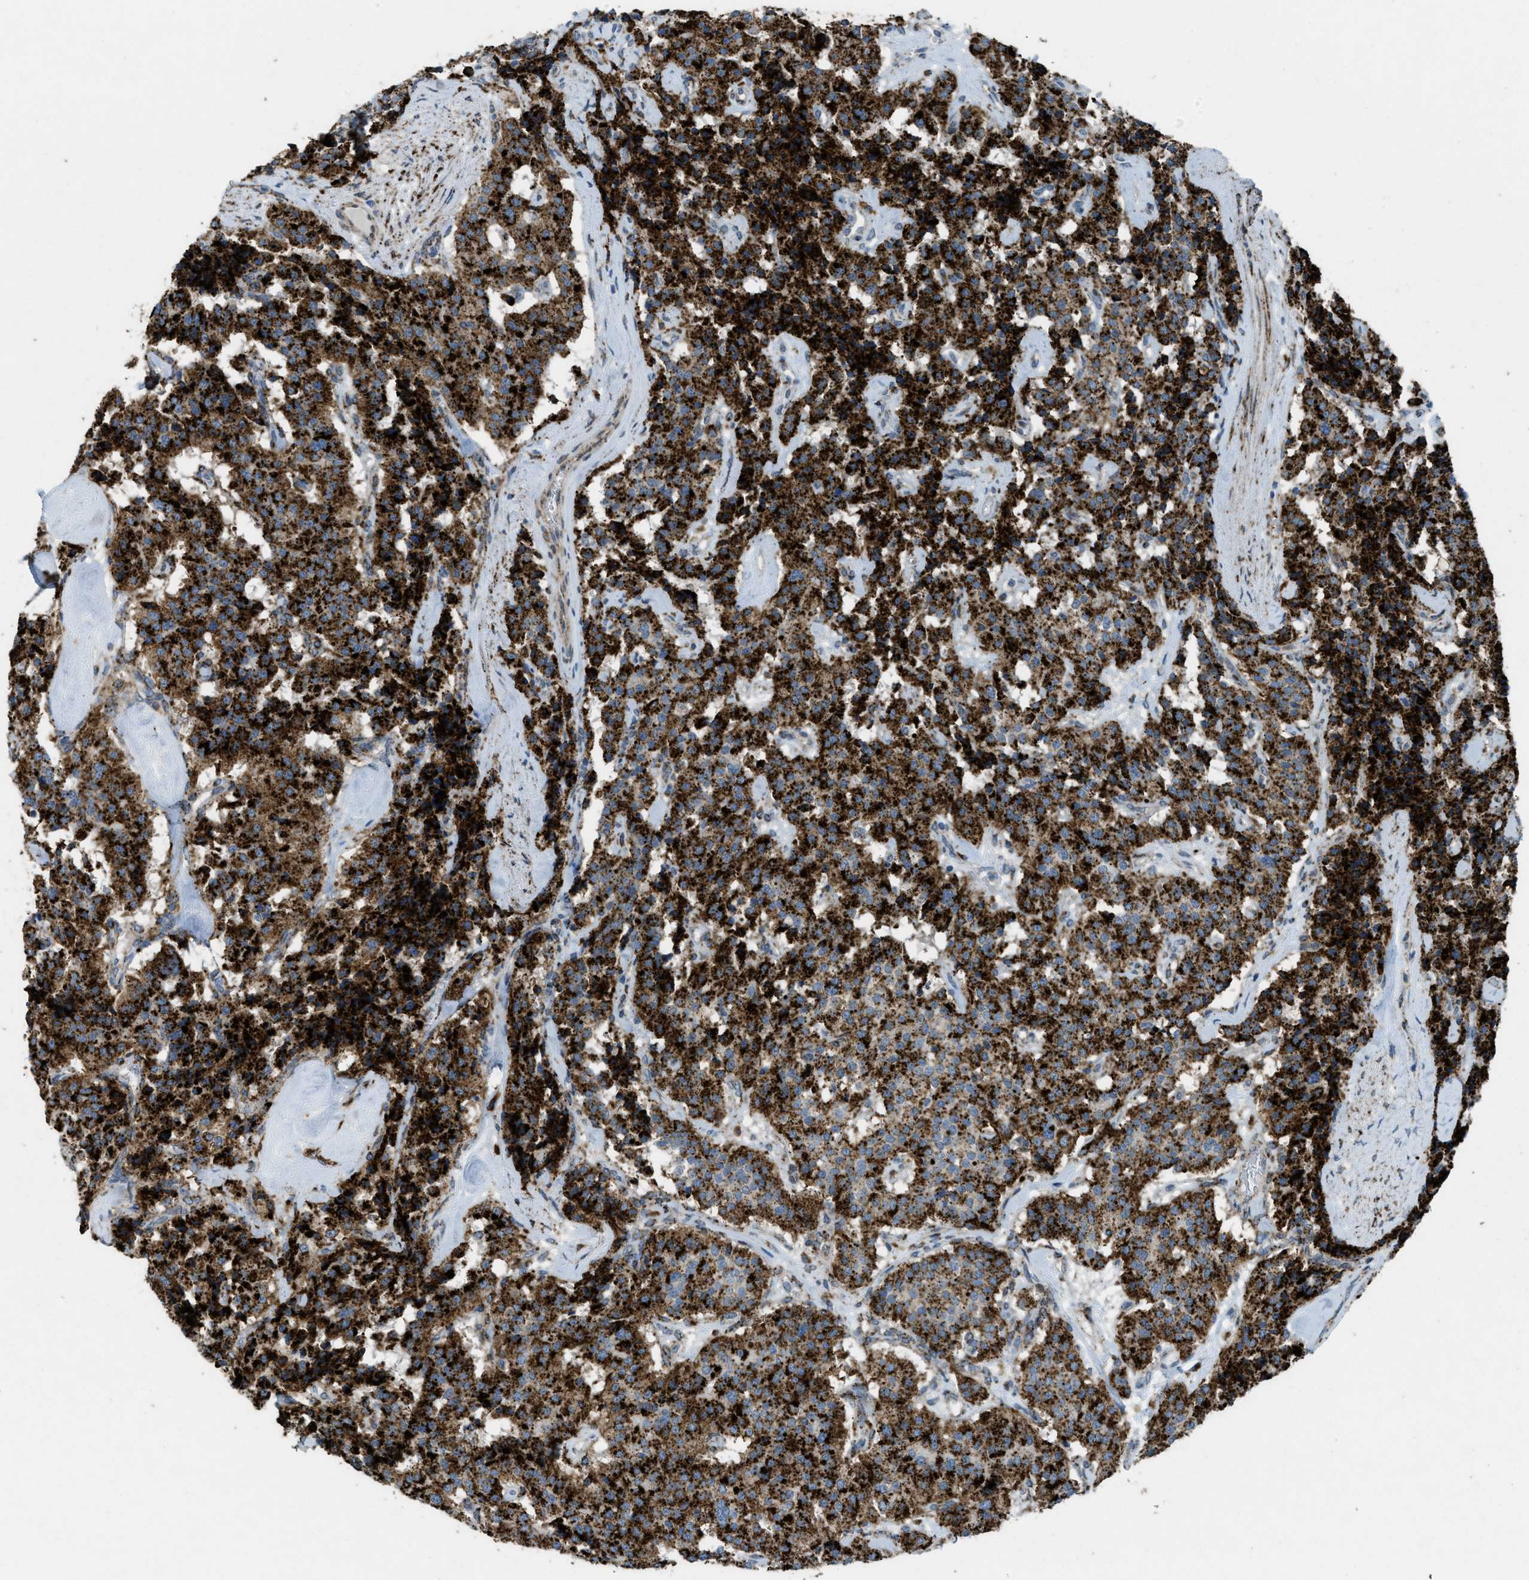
{"staining": {"intensity": "strong", "quantity": ">75%", "location": "cytoplasmic/membranous"}, "tissue": "carcinoid", "cell_type": "Tumor cells", "image_type": "cancer", "snomed": [{"axis": "morphology", "description": "Carcinoid, malignant, NOS"}, {"axis": "topography", "description": "Lung"}], "caption": "Protein staining of carcinoid (malignant) tissue reveals strong cytoplasmic/membranous expression in about >75% of tumor cells.", "gene": "SCARB2", "patient": {"sex": "male", "age": 30}}